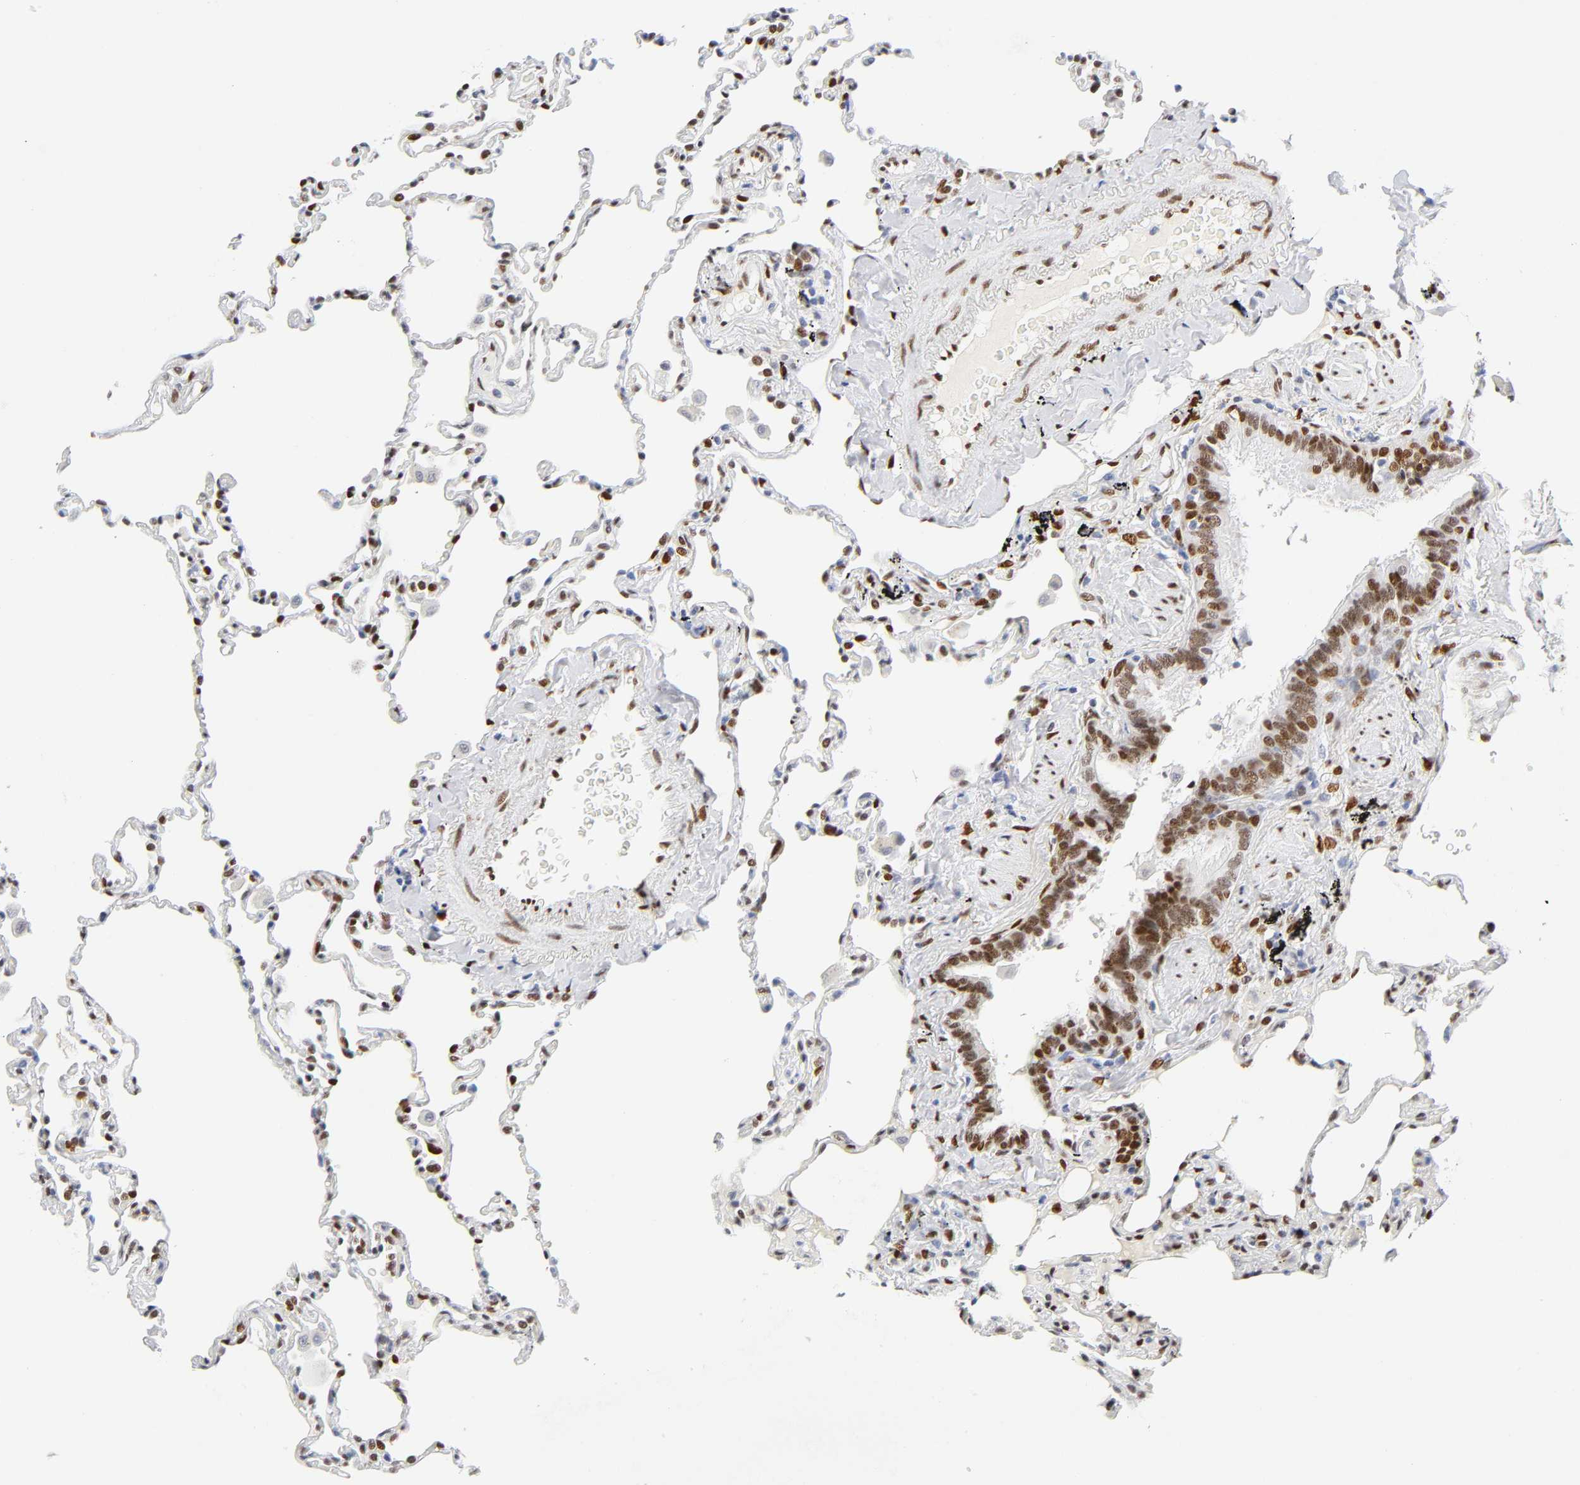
{"staining": {"intensity": "moderate", "quantity": ">75%", "location": "nuclear"}, "tissue": "lung", "cell_type": "Alveolar cells", "image_type": "normal", "snomed": [{"axis": "morphology", "description": "Normal tissue, NOS"}, {"axis": "topography", "description": "Lung"}], "caption": "DAB (3,3'-diaminobenzidine) immunohistochemical staining of benign human lung shows moderate nuclear protein positivity in about >75% of alveolar cells. (brown staining indicates protein expression, while blue staining denotes nuclei).", "gene": "NFIC", "patient": {"sex": "male", "age": 59}}